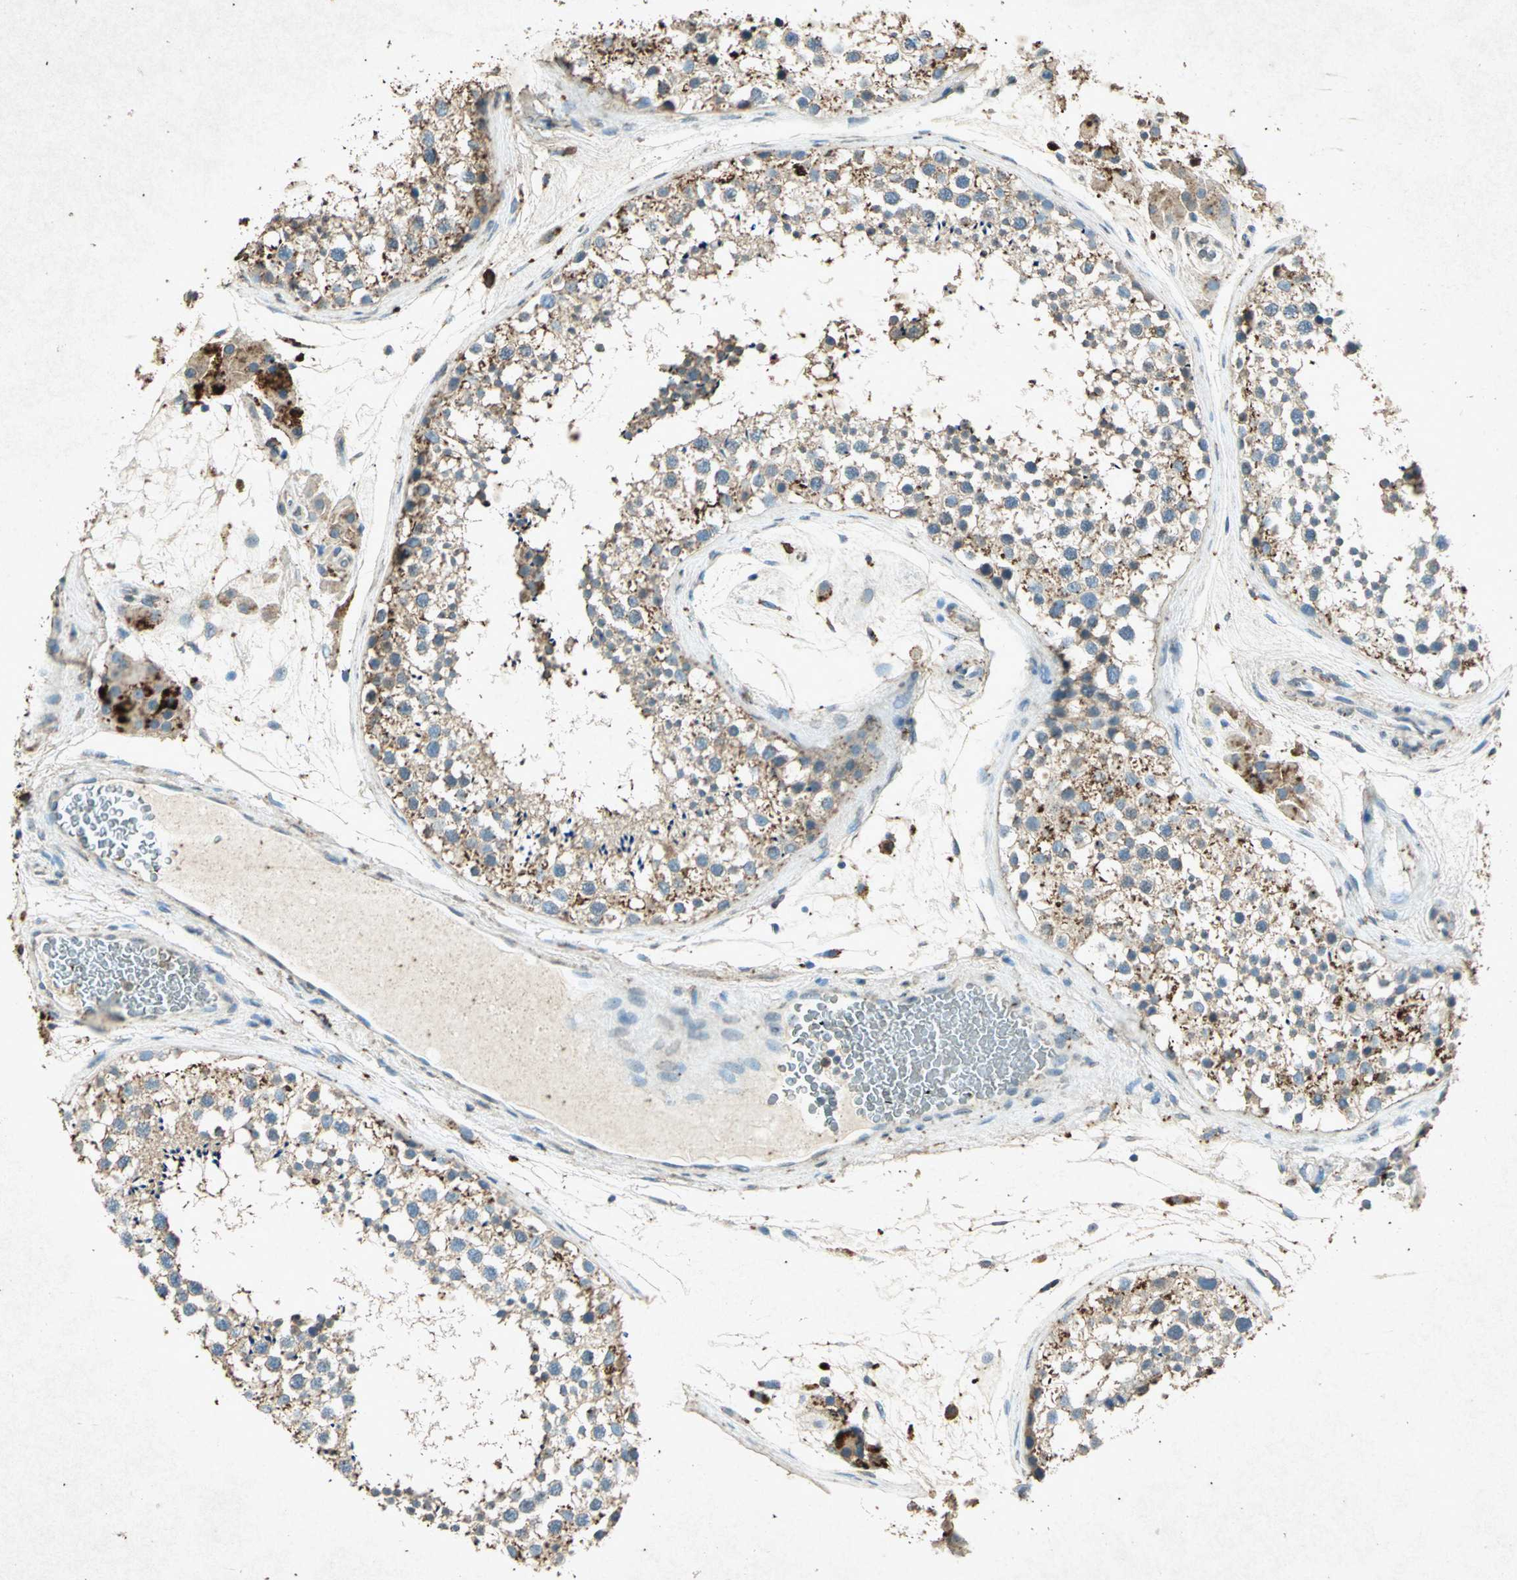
{"staining": {"intensity": "moderate", "quantity": "25%-75%", "location": "cytoplasmic/membranous"}, "tissue": "testis", "cell_type": "Cells in seminiferous ducts", "image_type": "normal", "snomed": [{"axis": "morphology", "description": "Normal tissue, NOS"}, {"axis": "topography", "description": "Testis"}], "caption": "A brown stain labels moderate cytoplasmic/membranous positivity of a protein in cells in seminiferous ducts of unremarkable human testis.", "gene": "PSEN1", "patient": {"sex": "male", "age": 46}}